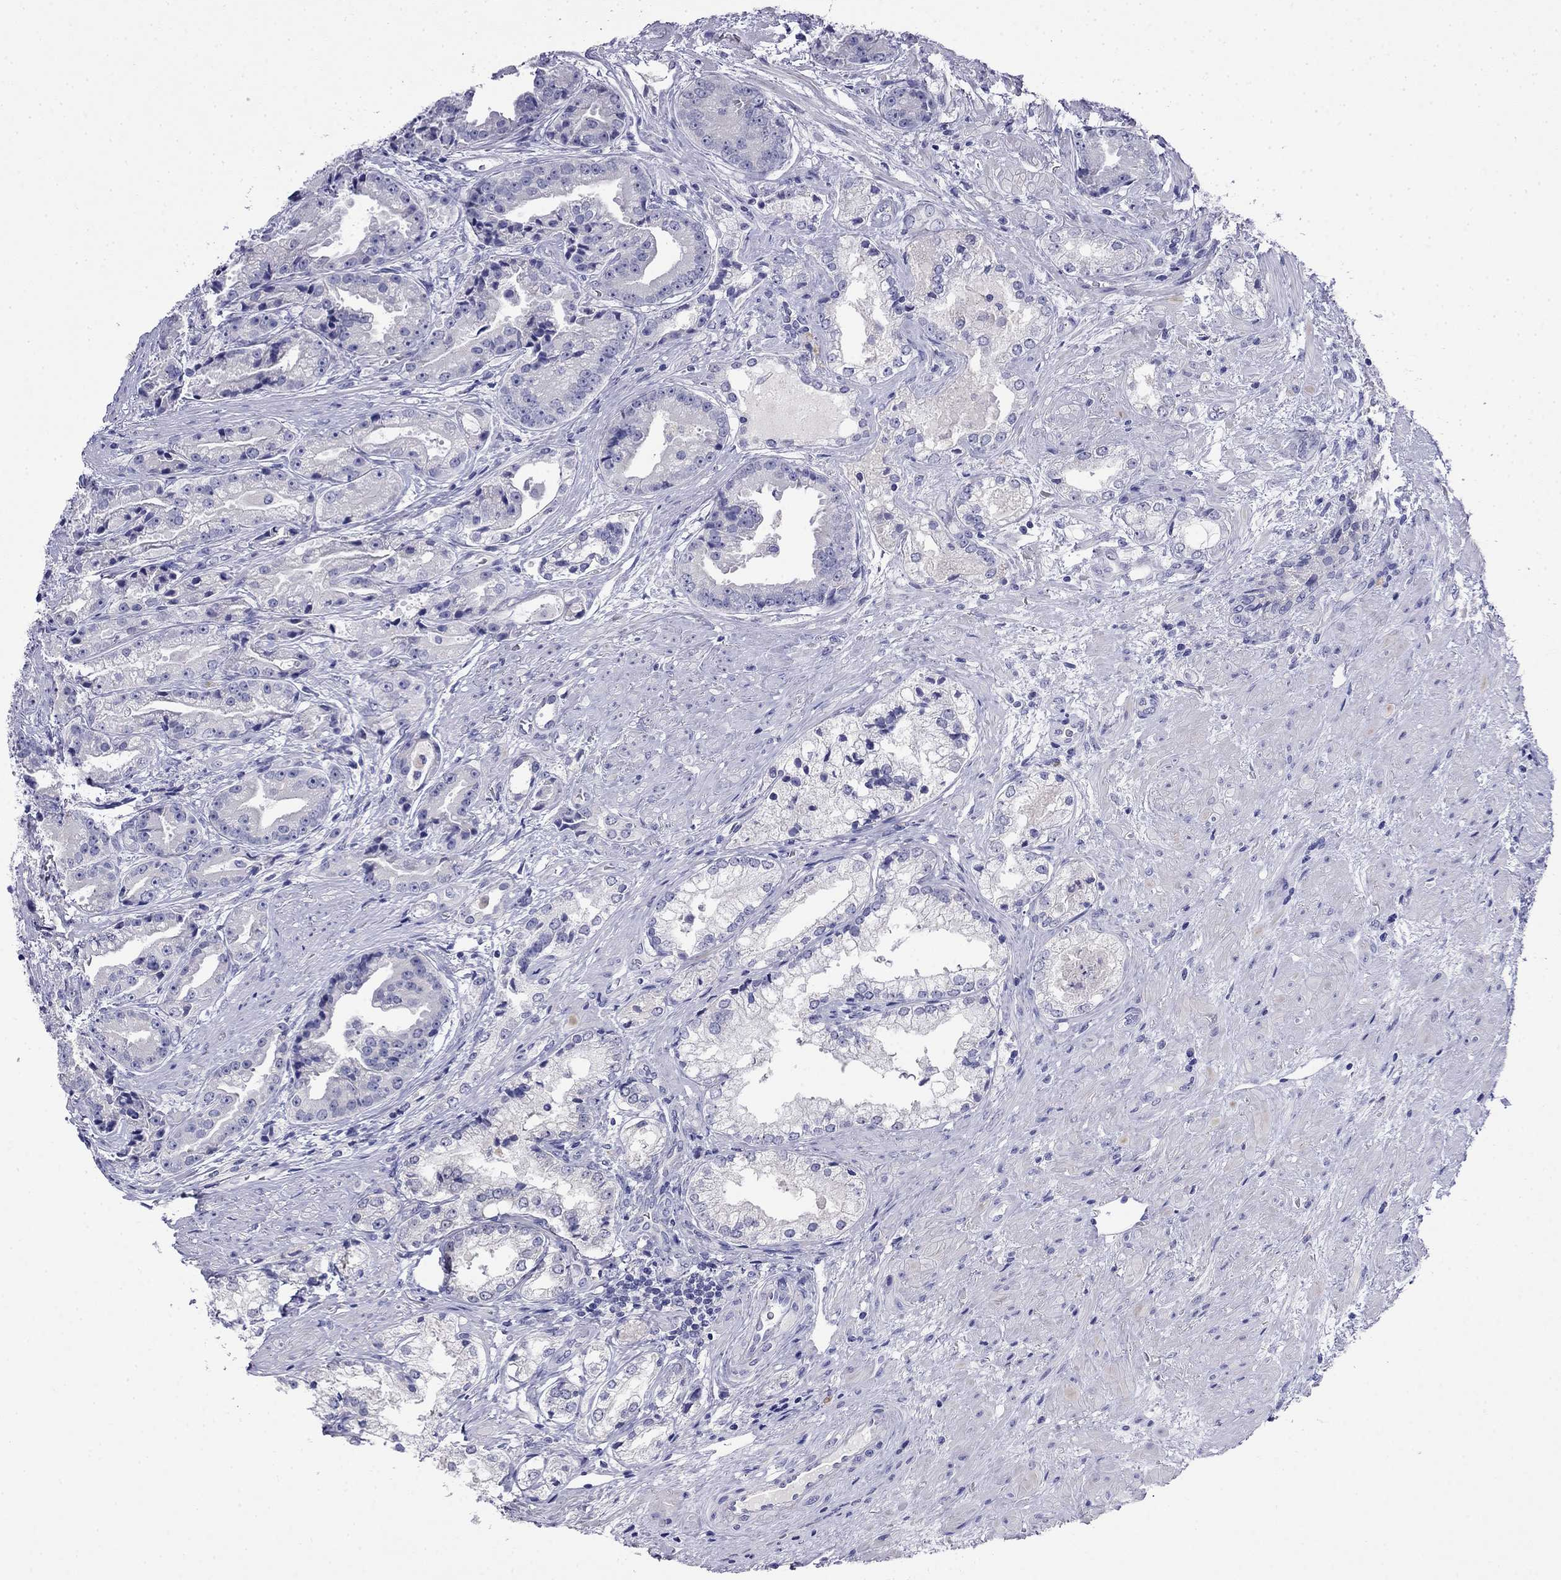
{"staining": {"intensity": "negative", "quantity": "none", "location": "none"}, "tissue": "prostate cancer", "cell_type": "Tumor cells", "image_type": "cancer", "snomed": [{"axis": "morphology", "description": "Adenocarcinoma, NOS"}, {"axis": "morphology", "description": "Adenocarcinoma, High grade"}, {"axis": "topography", "description": "Prostate"}], "caption": "This histopathology image is of prostate adenocarcinoma (high-grade) stained with immunohistochemistry (IHC) to label a protein in brown with the nuclei are counter-stained blue. There is no staining in tumor cells. (Stains: DAB (3,3'-diaminobenzidine) IHC with hematoxylin counter stain, Microscopy: brightfield microscopy at high magnification).", "gene": "MYO15A", "patient": {"sex": "male", "age": 64}}